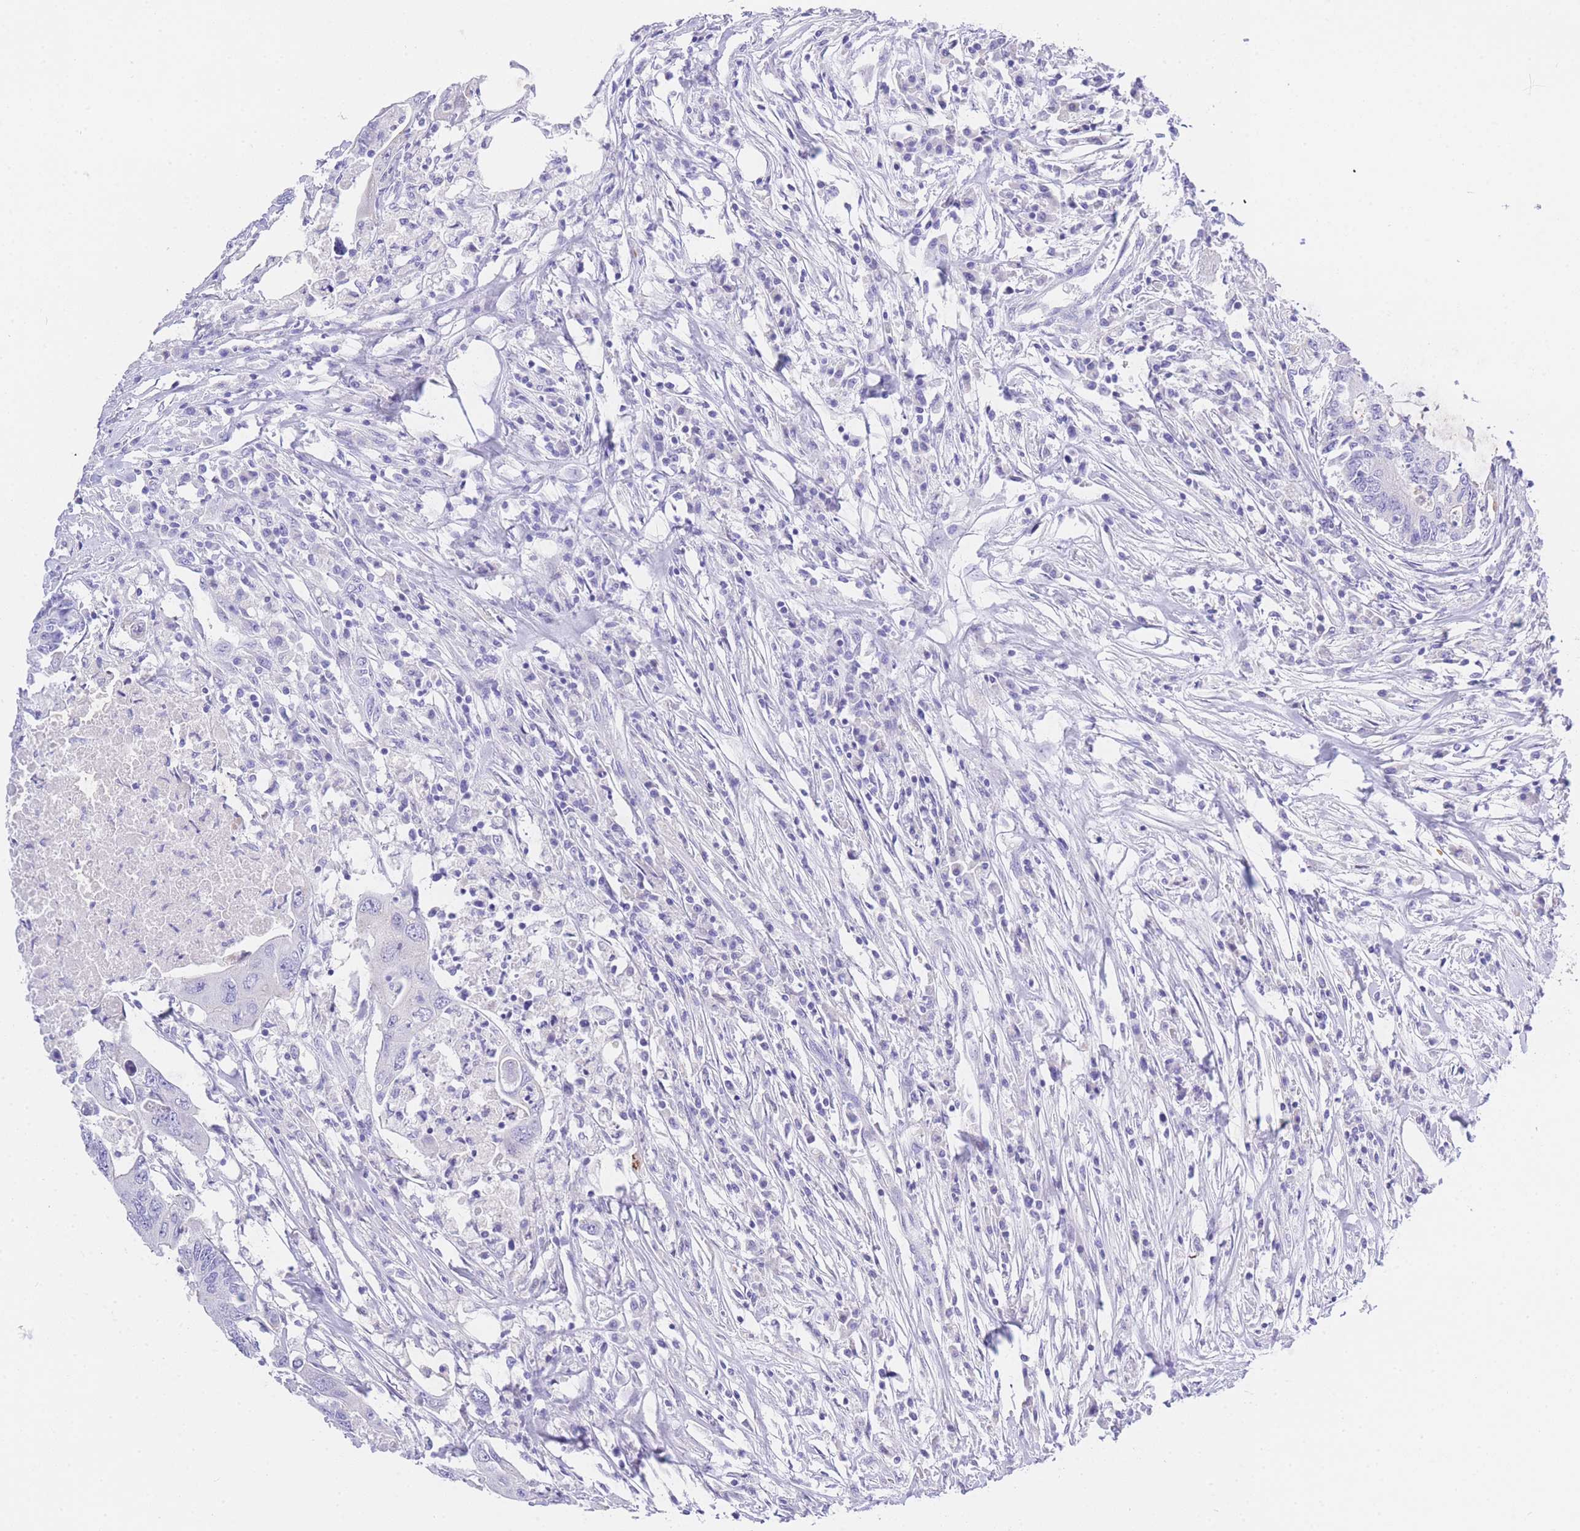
{"staining": {"intensity": "negative", "quantity": "none", "location": "none"}, "tissue": "colorectal cancer", "cell_type": "Tumor cells", "image_type": "cancer", "snomed": [{"axis": "morphology", "description": "Adenocarcinoma, NOS"}, {"axis": "topography", "description": "Colon"}], "caption": "Tumor cells show no significant protein expression in colorectal cancer.", "gene": "TIFAB", "patient": {"sex": "male", "age": 71}}